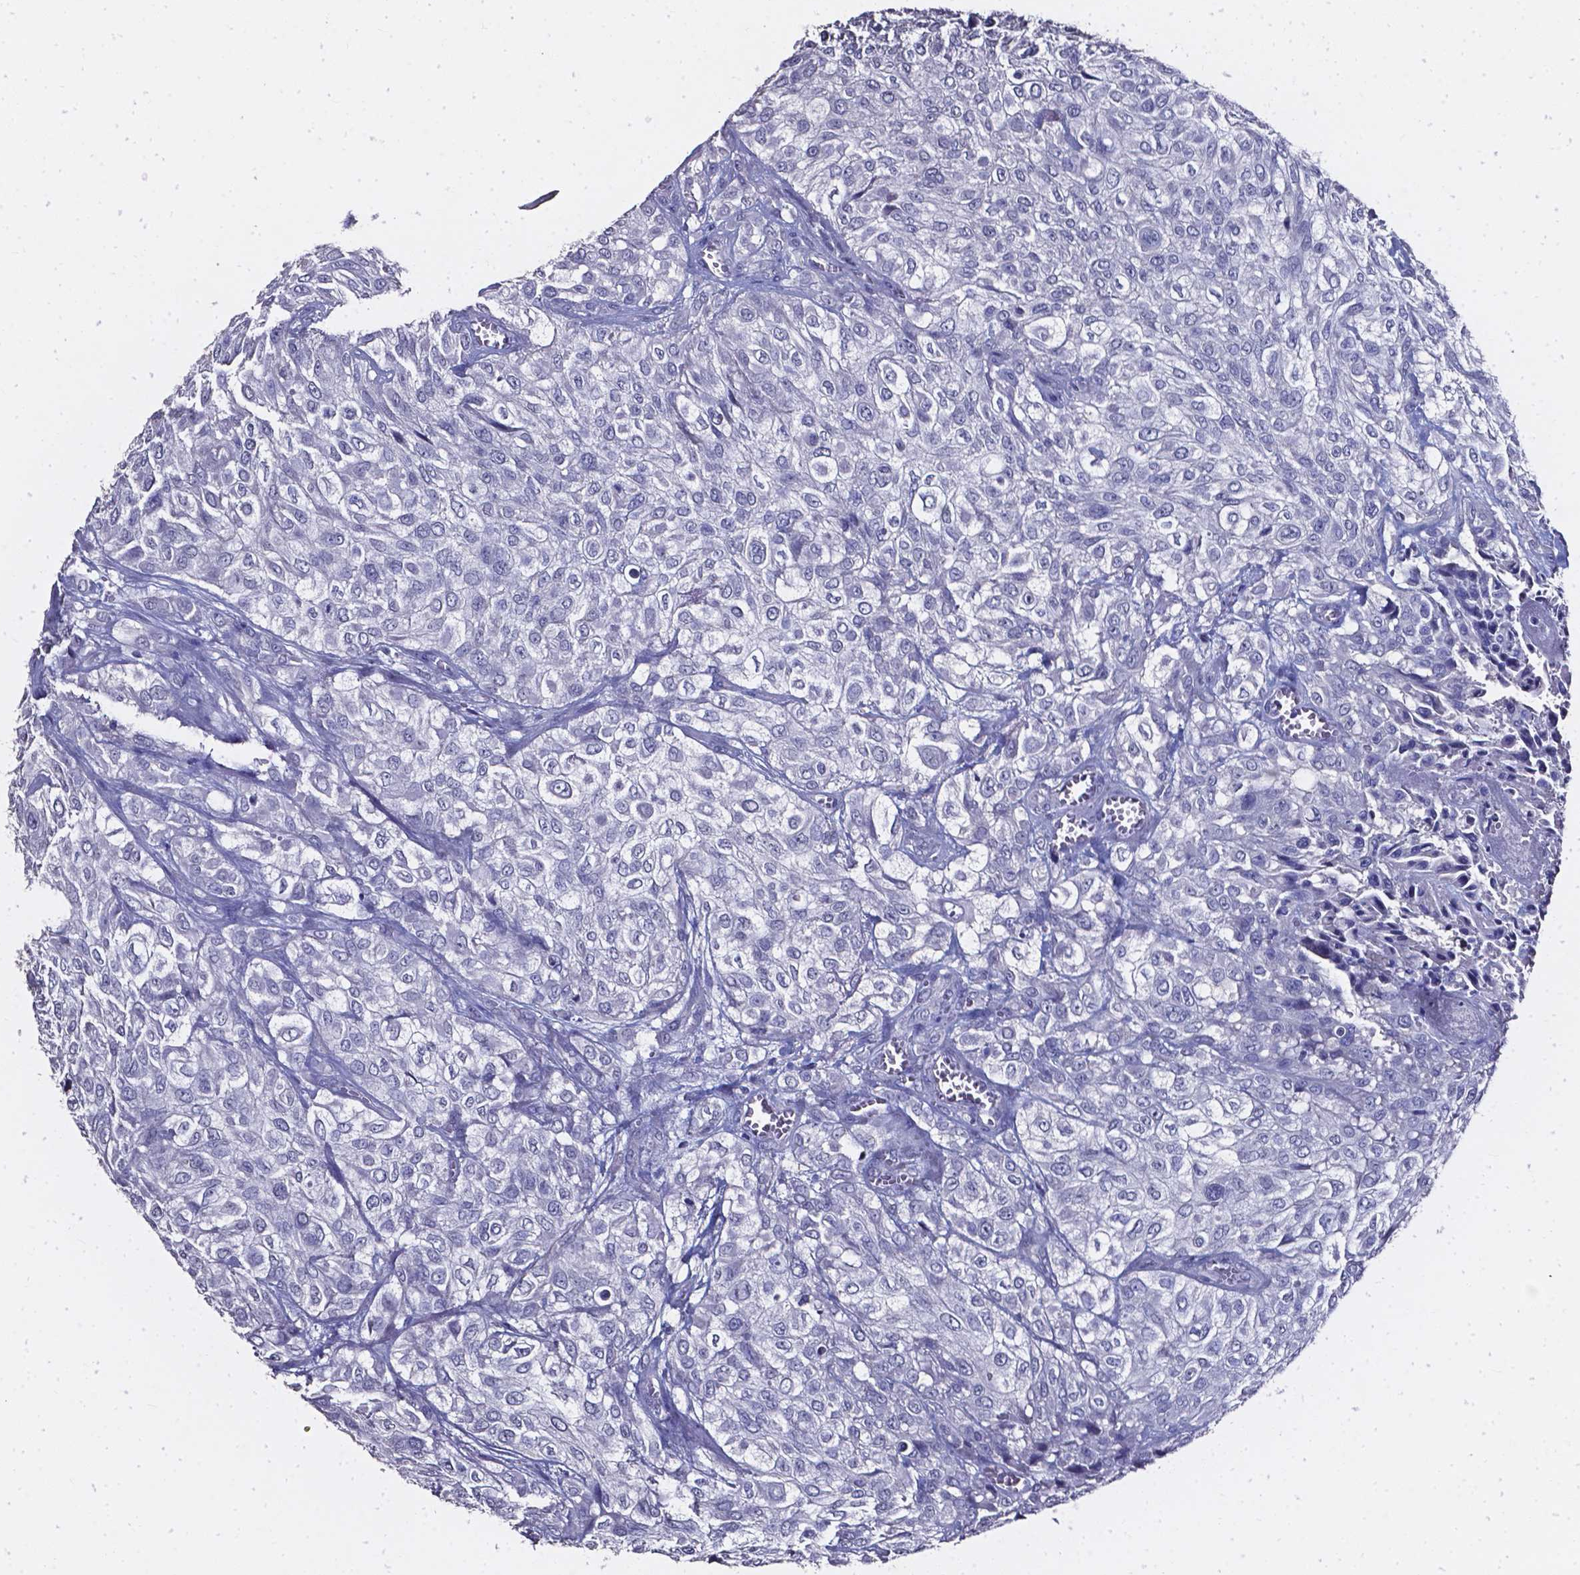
{"staining": {"intensity": "negative", "quantity": "none", "location": "none"}, "tissue": "urothelial cancer", "cell_type": "Tumor cells", "image_type": "cancer", "snomed": [{"axis": "morphology", "description": "Urothelial carcinoma, High grade"}, {"axis": "topography", "description": "Urinary bladder"}], "caption": "High power microscopy micrograph of an IHC micrograph of urothelial carcinoma (high-grade), revealing no significant positivity in tumor cells.", "gene": "AKR1B10", "patient": {"sex": "male", "age": 57}}